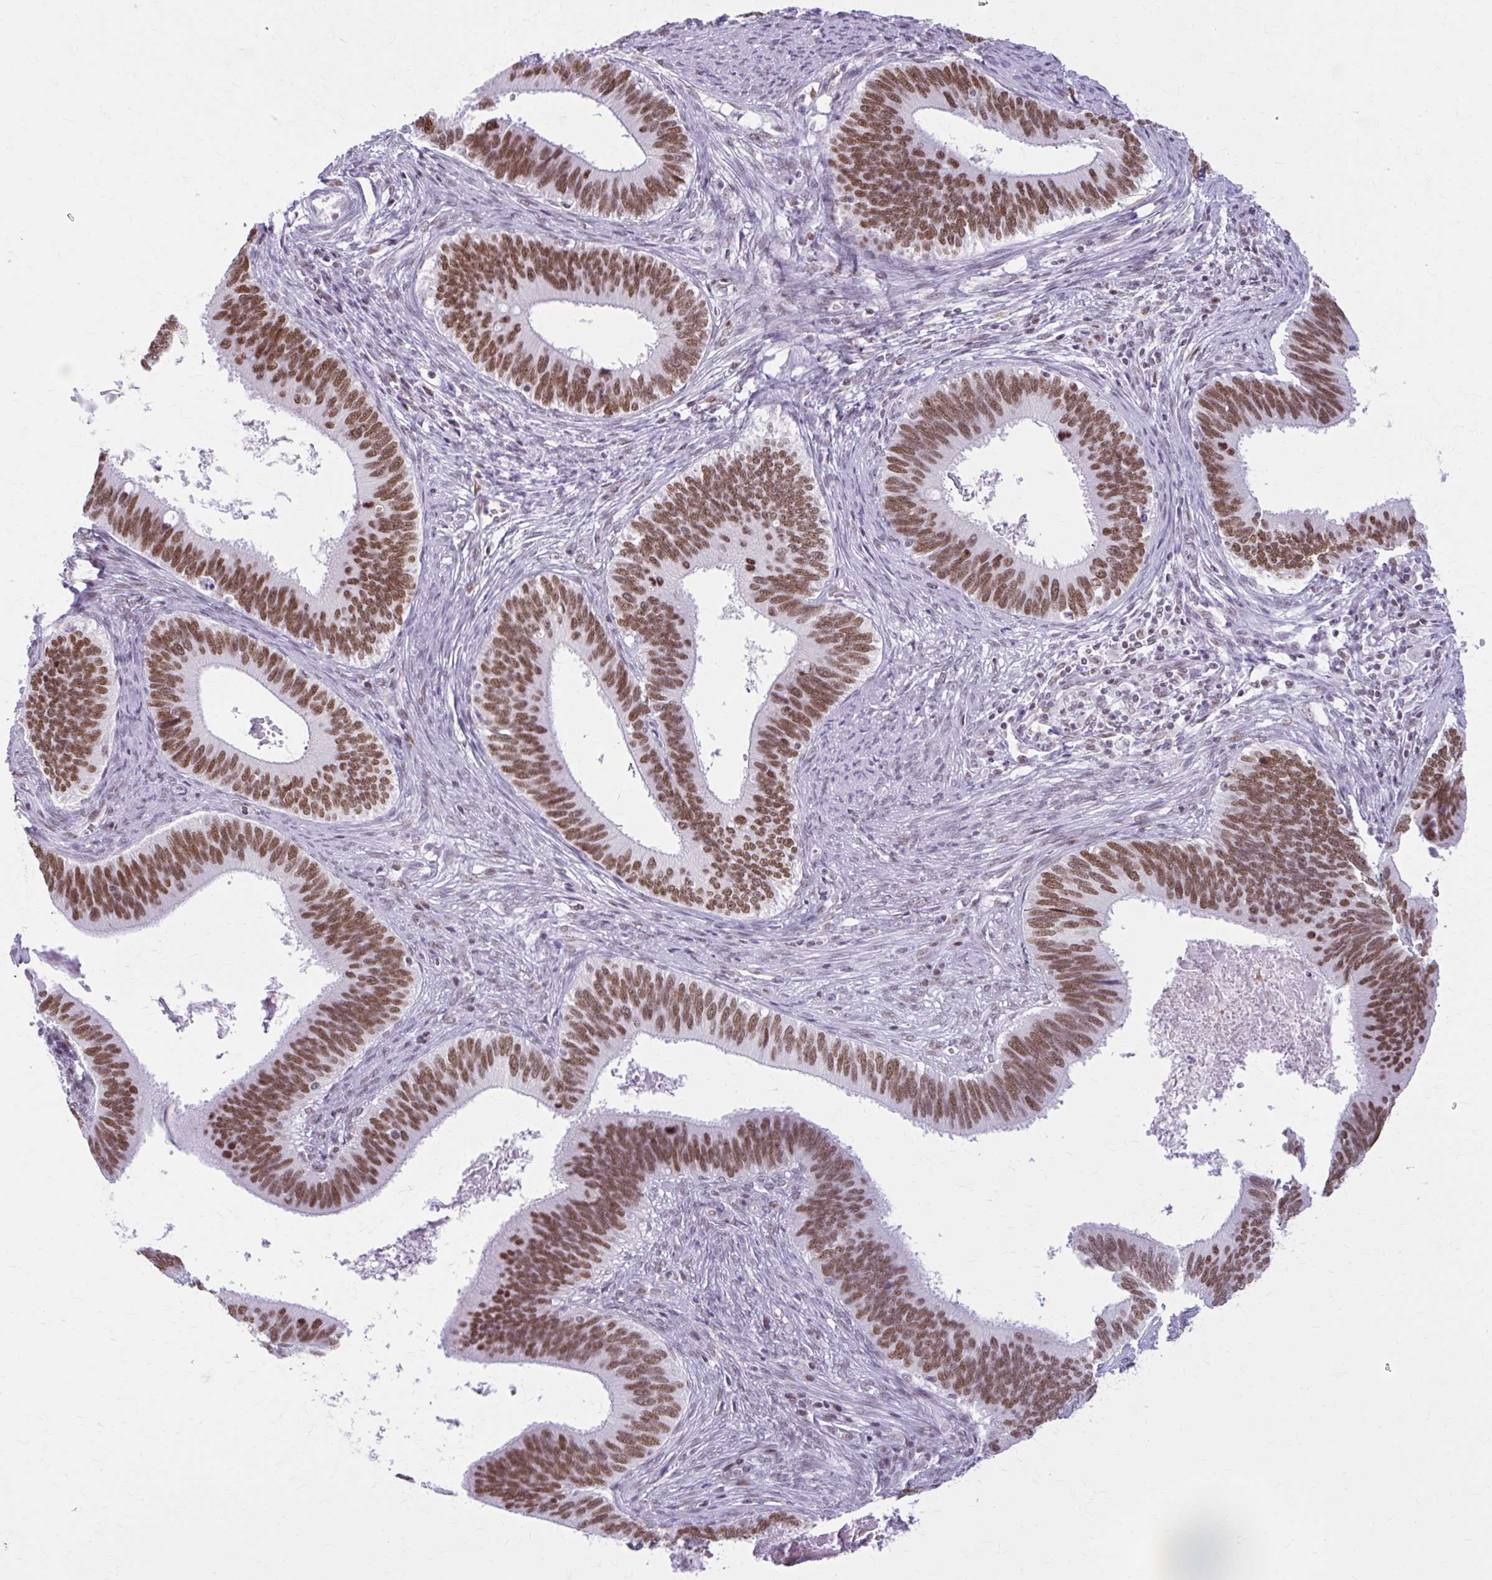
{"staining": {"intensity": "moderate", "quantity": ">75%", "location": "nuclear"}, "tissue": "cervical cancer", "cell_type": "Tumor cells", "image_type": "cancer", "snomed": [{"axis": "morphology", "description": "Adenocarcinoma, NOS"}, {"axis": "topography", "description": "Cervix"}], "caption": "An image of human cervical adenocarcinoma stained for a protein demonstrates moderate nuclear brown staining in tumor cells.", "gene": "PABIR1", "patient": {"sex": "female", "age": 42}}